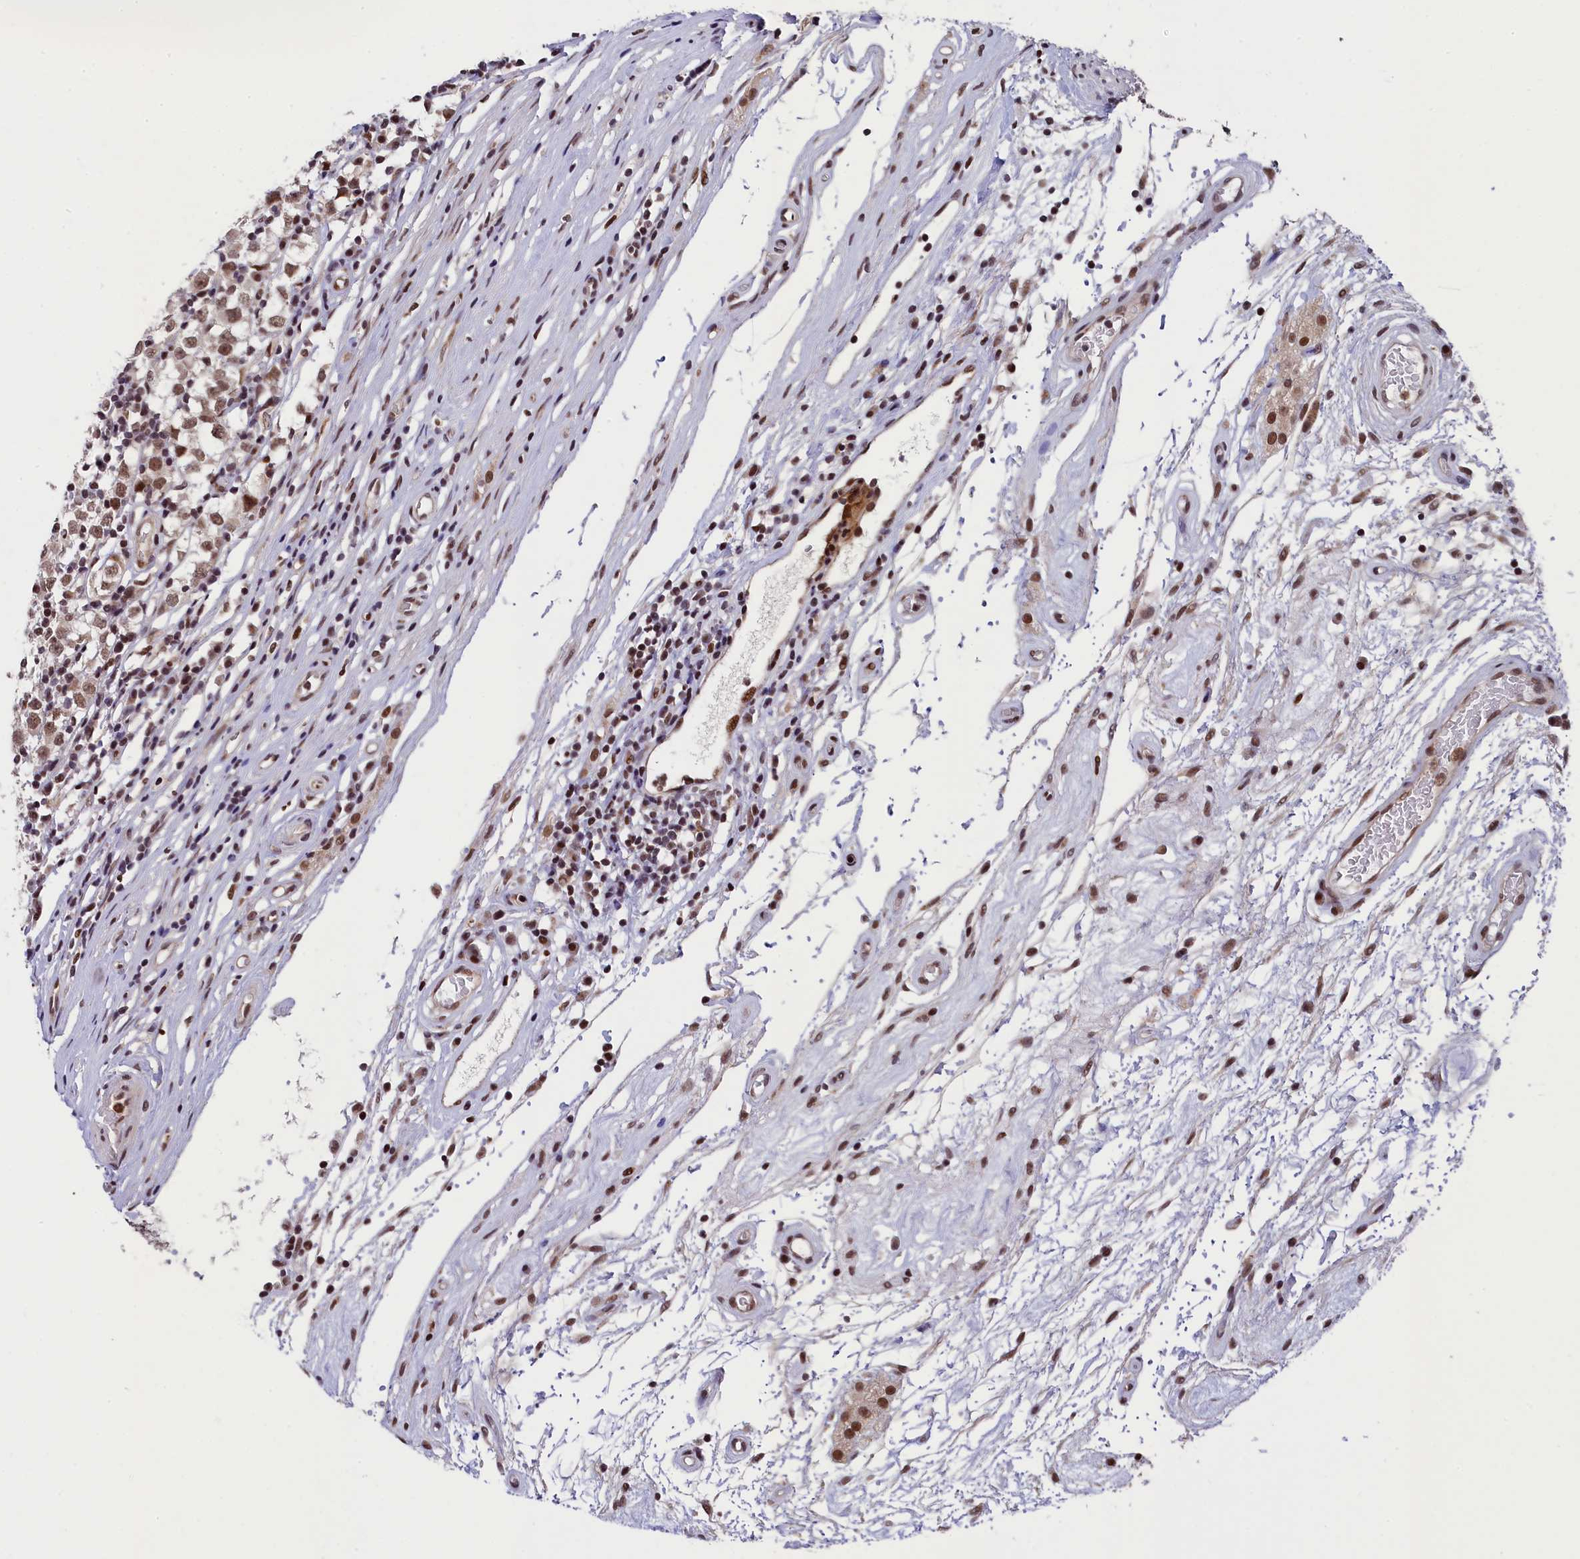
{"staining": {"intensity": "moderate", "quantity": ">75%", "location": "nuclear"}, "tissue": "testis cancer", "cell_type": "Tumor cells", "image_type": "cancer", "snomed": [{"axis": "morphology", "description": "Seminoma, NOS"}, {"axis": "topography", "description": "Testis"}], "caption": "Testis cancer (seminoma) was stained to show a protein in brown. There is medium levels of moderate nuclear staining in approximately >75% of tumor cells. The staining was performed using DAB (3,3'-diaminobenzidine) to visualize the protein expression in brown, while the nuclei were stained in blue with hematoxylin (Magnification: 20x).", "gene": "ADIG", "patient": {"sex": "male", "age": 65}}